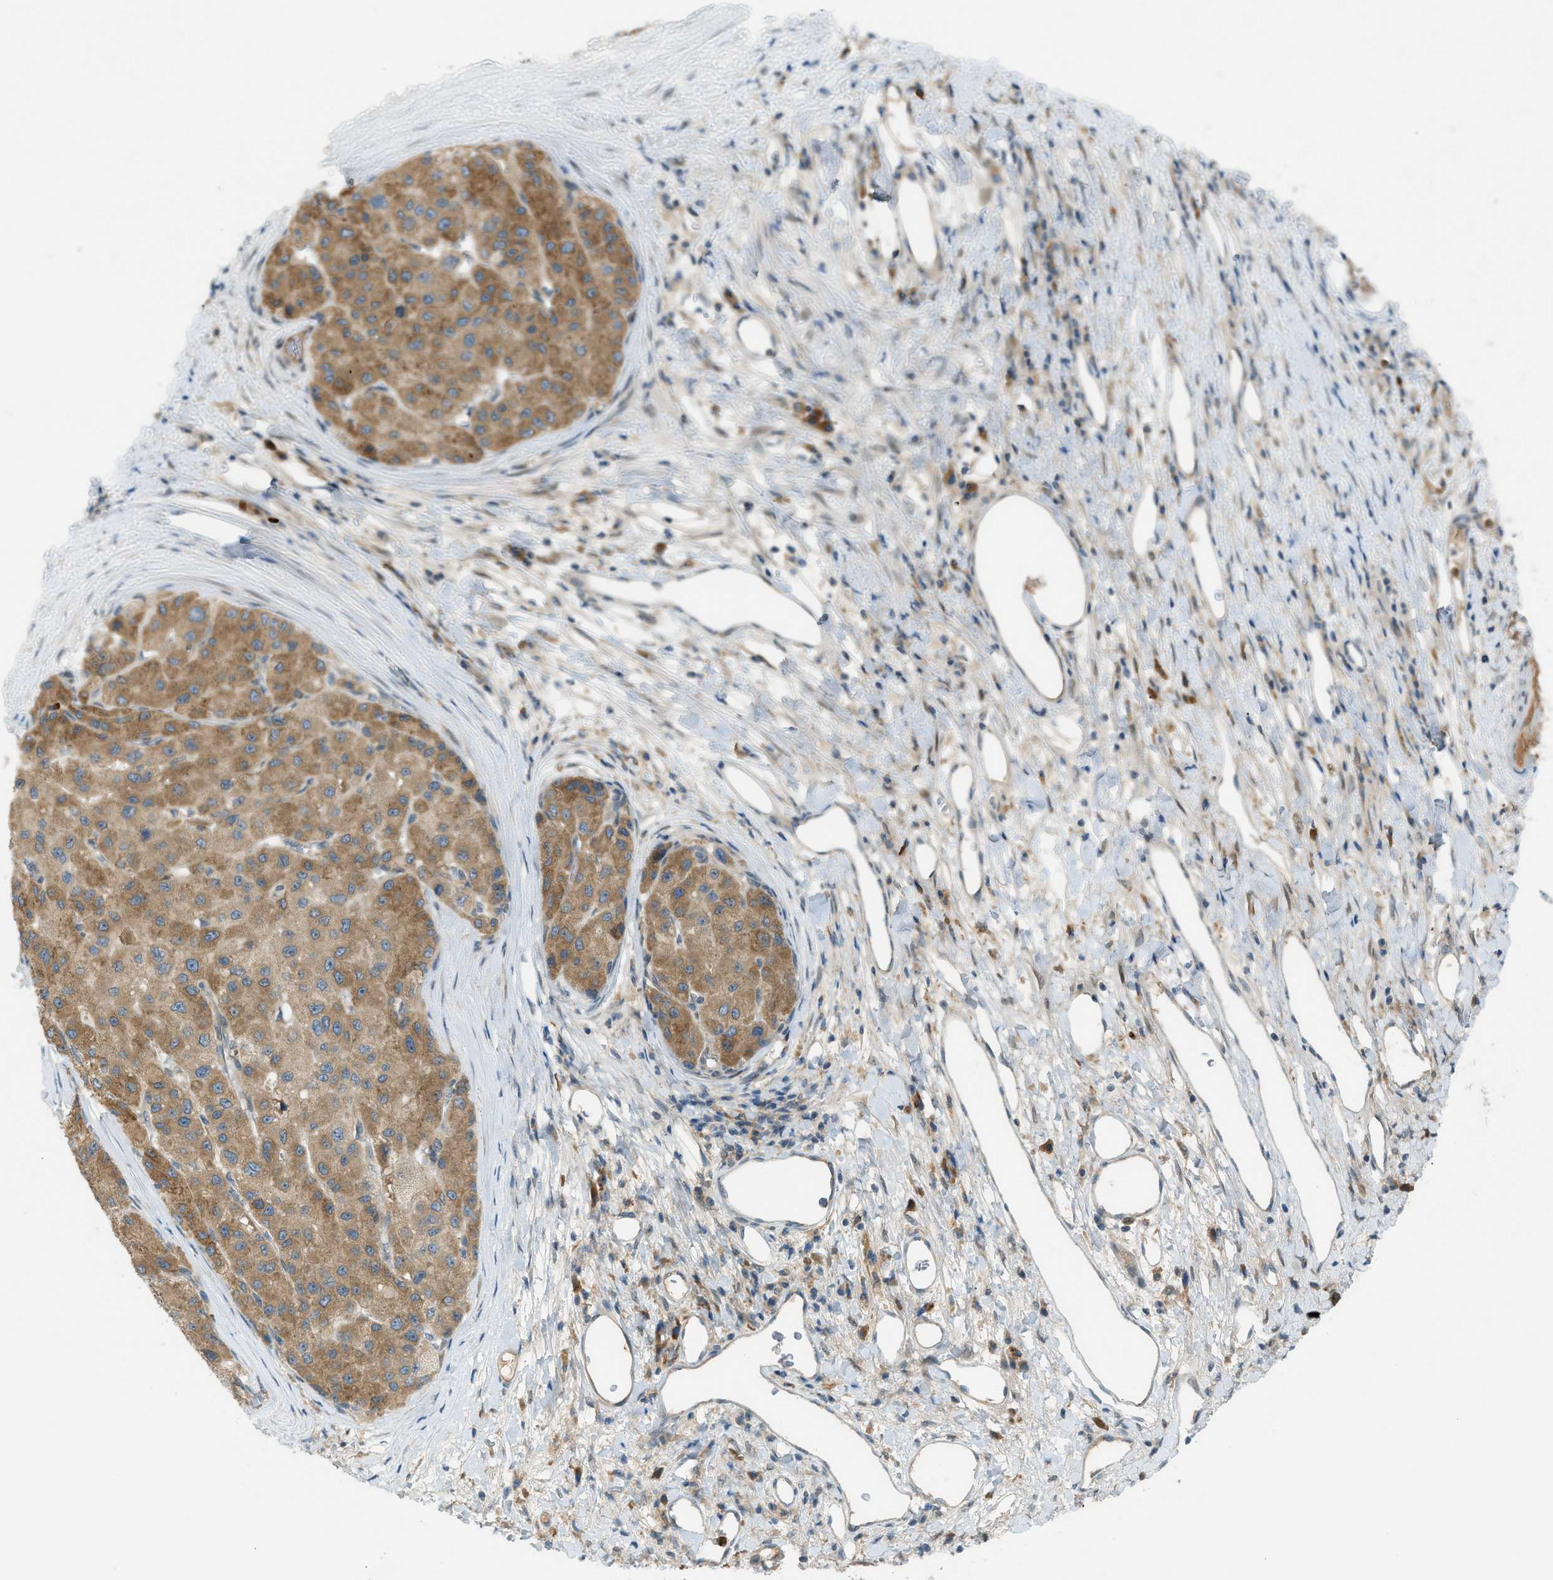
{"staining": {"intensity": "moderate", "quantity": ">75%", "location": "cytoplasmic/membranous"}, "tissue": "liver cancer", "cell_type": "Tumor cells", "image_type": "cancer", "snomed": [{"axis": "morphology", "description": "Carcinoma, Hepatocellular, NOS"}, {"axis": "topography", "description": "Liver"}], "caption": "Liver cancer stained for a protein demonstrates moderate cytoplasmic/membranous positivity in tumor cells.", "gene": "DYRK1A", "patient": {"sex": "male", "age": 80}}